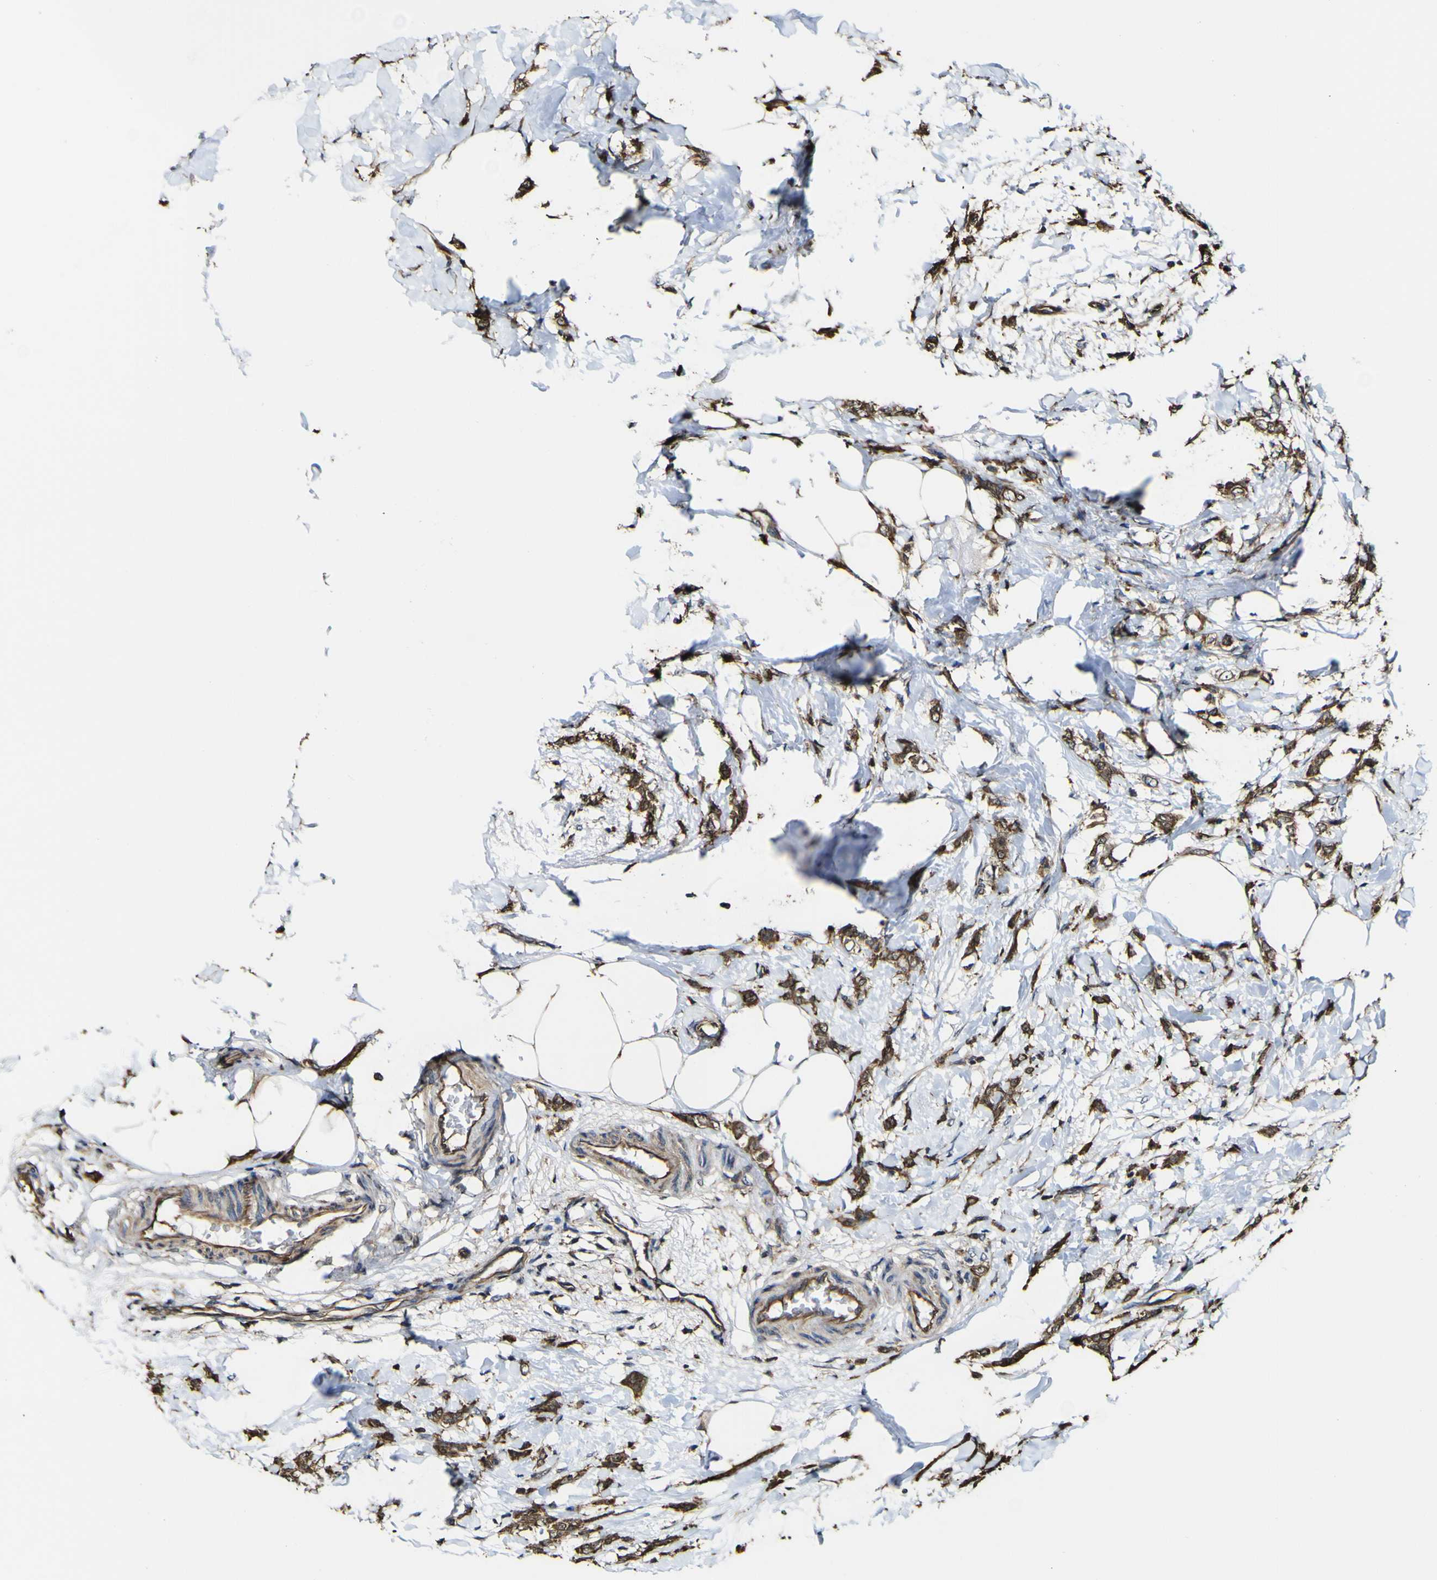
{"staining": {"intensity": "moderate", "quantity": ">75%", "location": "cytoplasmic/membranous"}, "tissue": "breast cancer", "cell_type": "Tumor cells", "image_type": "cancer", "snomed": [{"axis": "morphology", "description": "Lobular carcinoma, in situ"}, {"axis": "morphology", "description": "Lobular carcinoma"}, {"axis": "topography", "description": "Breast"}], "caption": "Immunohistochemistry (IHC) histopathology image of neoplastic tissue: breast lobular carcinoma in situ stained using immunohistochemistry displays medium levels of moderate protein expression localized specifically in the cytoplasmic/membranous of tumor cells, appearing as a cytoplasmic/membranous brown color.", "gene": "PTPRR", "patient": {"sex": "female", "age": 41}}